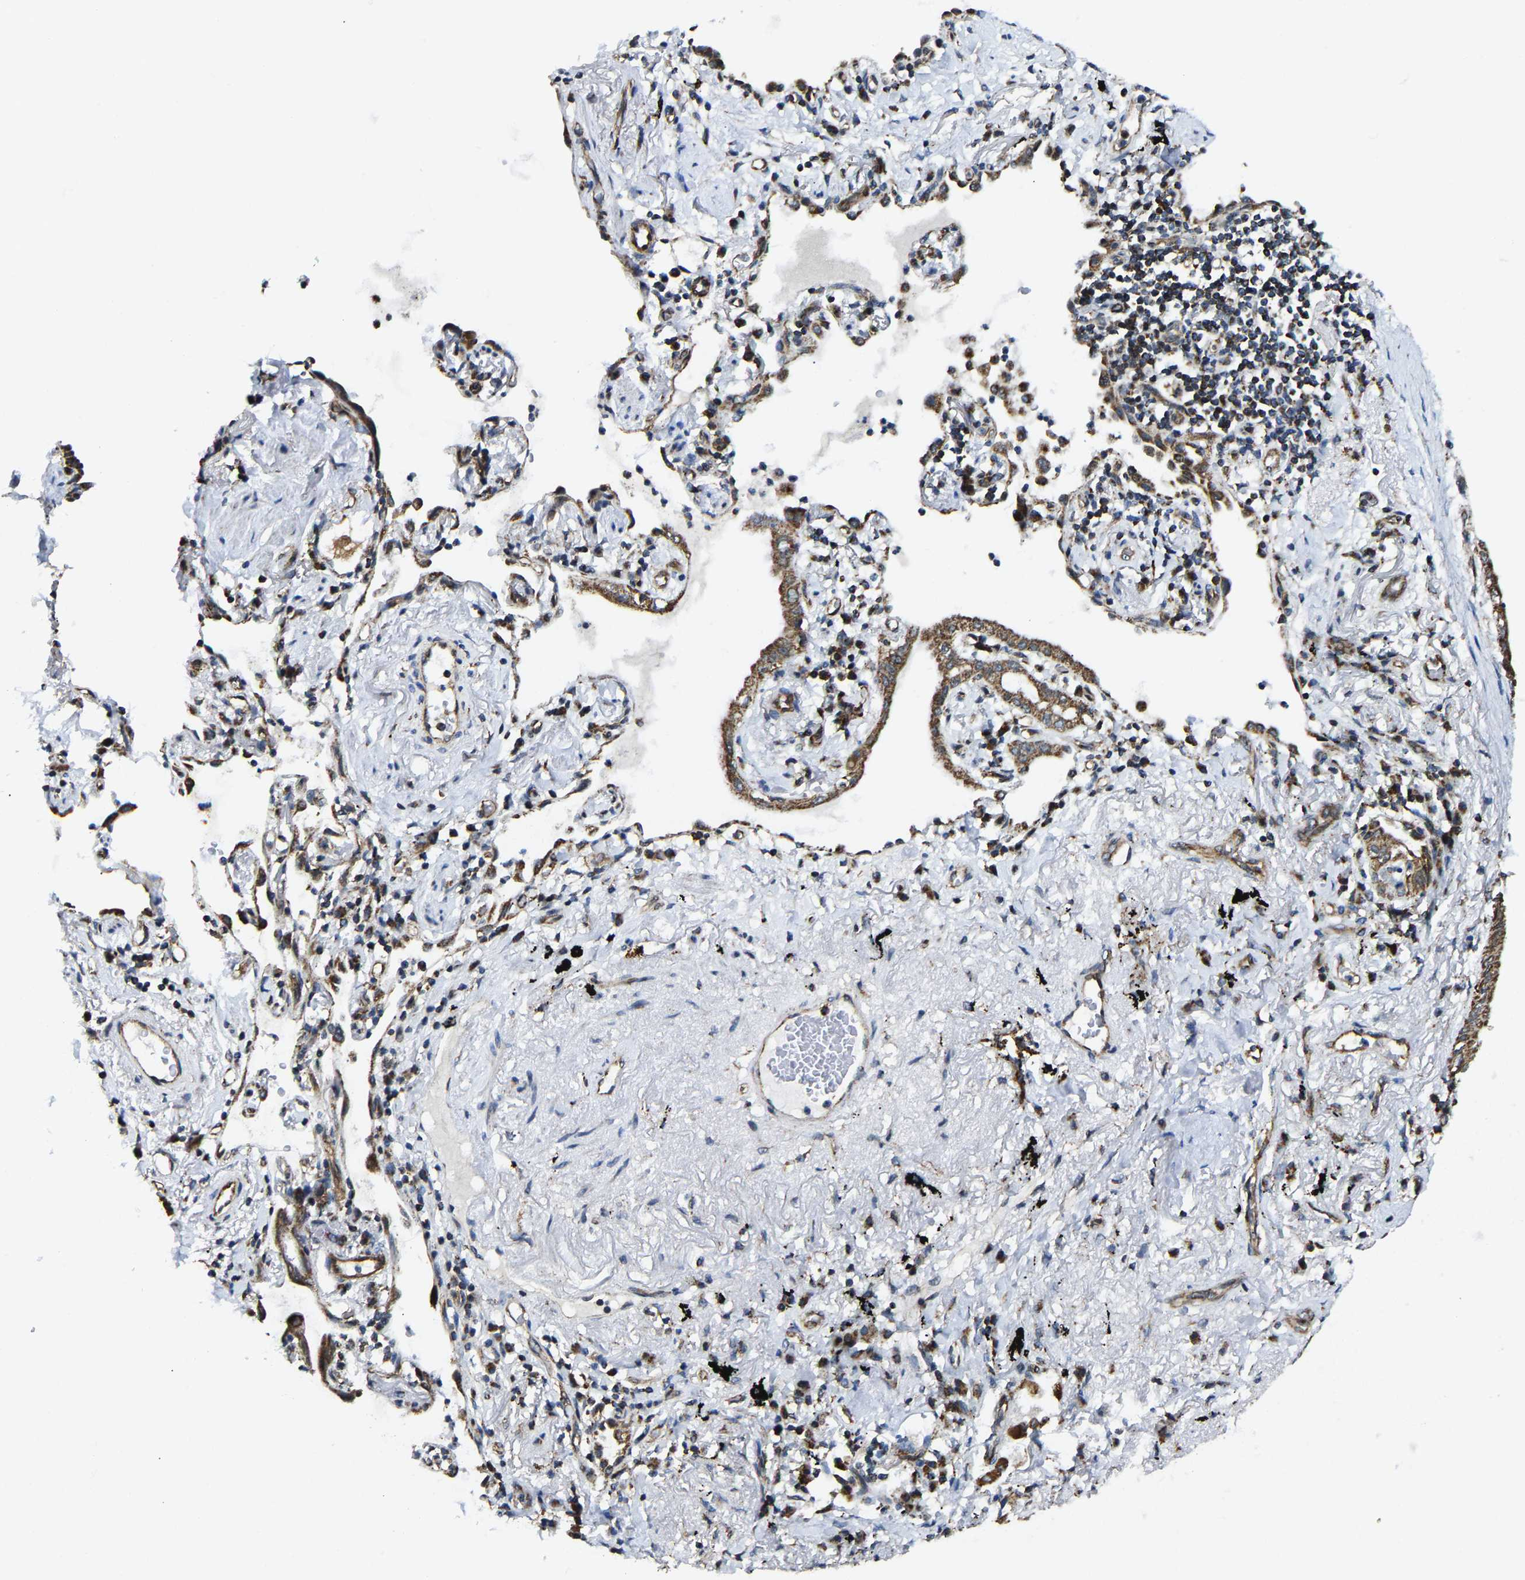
{"staining": {"intensity": "moderate", "quantity": ">75%", "location": "cytoplasmic/membranous"}, "tissue": "lung cancer", "cell_type": "Tumor cells", "image_type": "cancer", "snomed": [{"axis": "morphology", "description": "Normal tissue, NOS"}, {"axis": "morphology", "description": "Adenocarcinoma, NOS"}, {"axis": "topography", "description": "Bronchus"}, {"axis": "topography", "description": "Lung"}], "caption": "Lung adenocarcinoma tissue reveals moderate cytoplasmic/membranous expression in approximately >75% of tumor cells, visualized by immunohistochemistry.", "gene": "GIMAP7", "patient": {"sex": "female", "age": 70}}